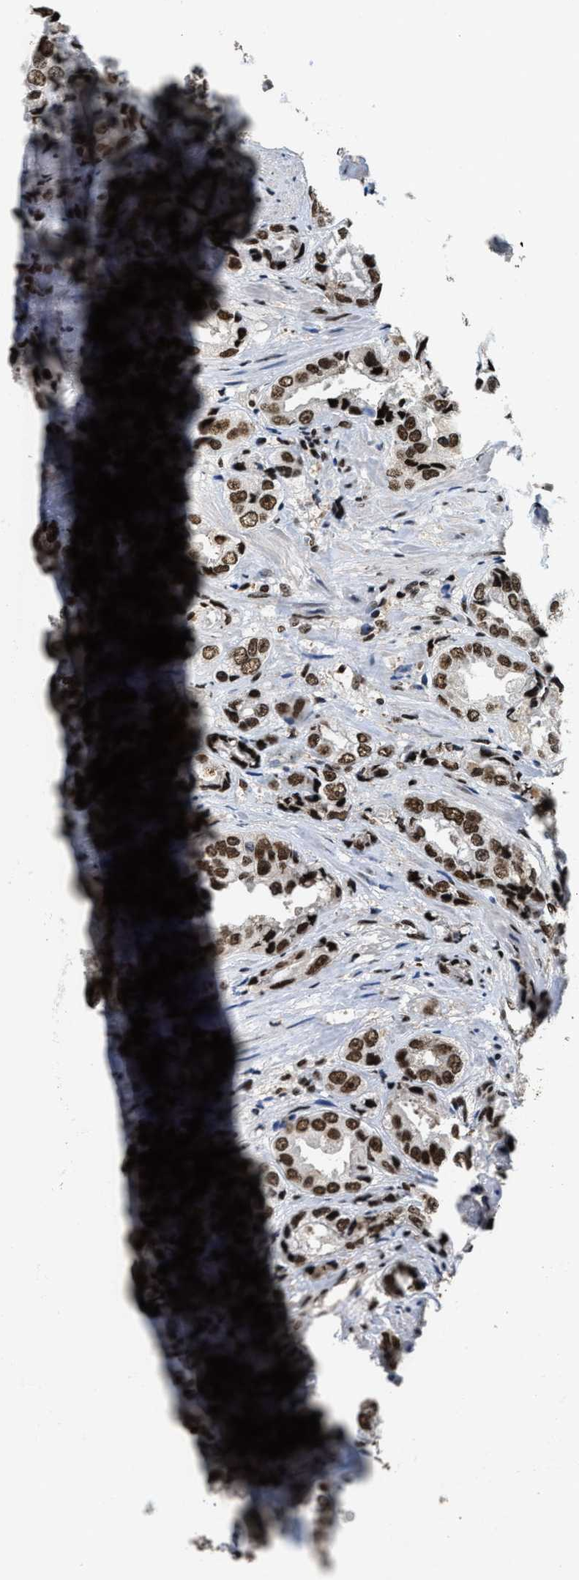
{"staining": {"intensity": "moderate", "quantity": ">75%", "location": "nuclear"}, "tissue": "prostate cancer", "cell_type": "Tumor cells", "image_type": "cancer", "snomed": [{"axis": "morphology", "description": "Adenocarcinoma, High grade"}, {"axis": "topography", "description": "Prostate"}], "caption": "This is a photomicrograph of immunohistochemistry staining of adenocarcinoma (high-grade) (prostate), which shows moderate staining in the nuclear of tumor cells.", "gene": "RAD21", "patient": {"sex": "male", "age": 61}}